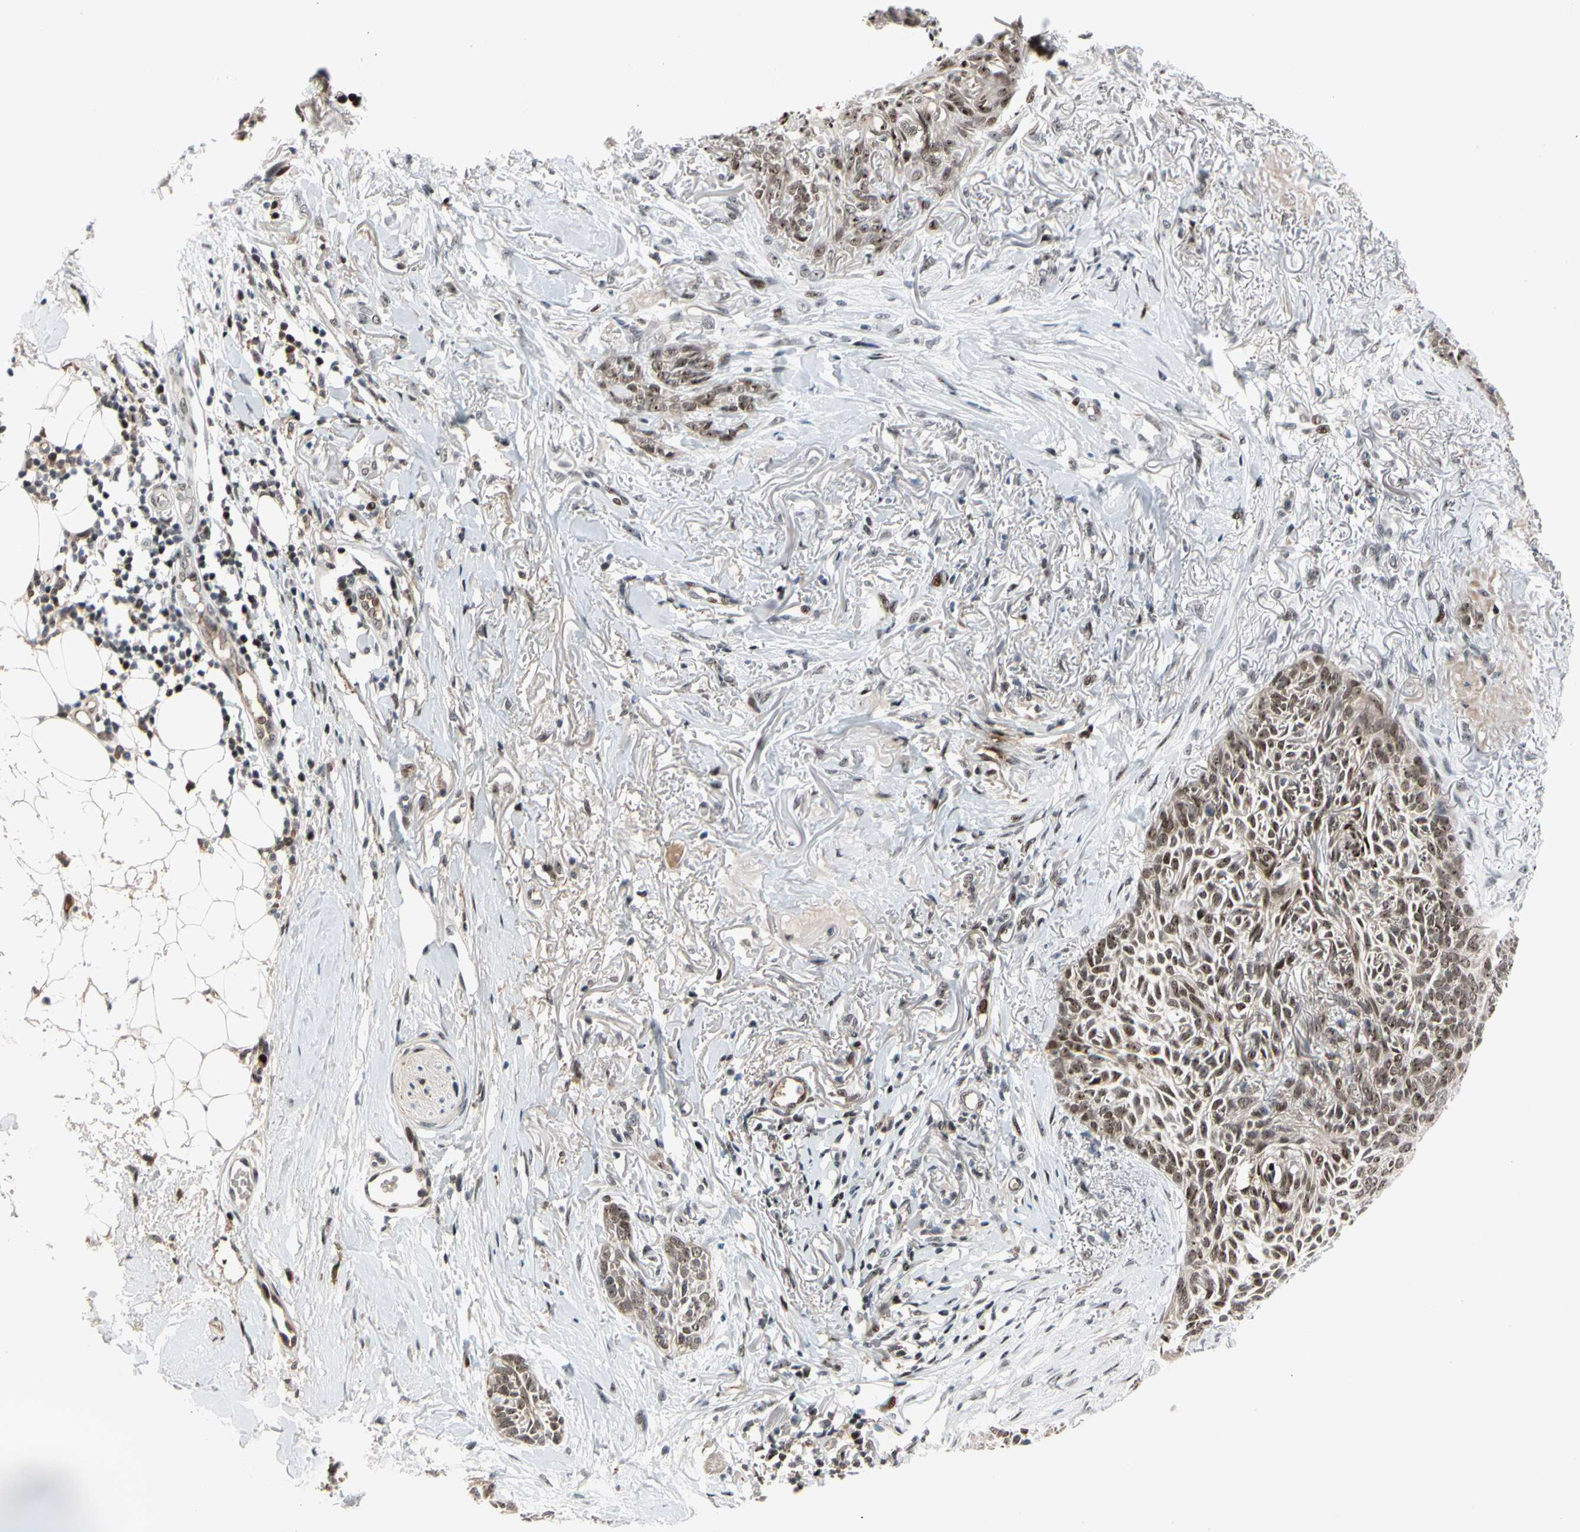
{"staining": {"intensity": "moderate", "quantity": ">75%", "location": "nuclear"}, "tissue": "skin cancer", "cell_type": "Tumor cells", "image_type": "cancer", "snomed": [{"axis": "morphology", "description": "Basal cell carcinoma"}, {"axis": "topography", "description": "Skin"}], "caption": "This is an image of IHC staining of skin cancer (basal cell carcinoma), which shows moderate positivity in the nuclear of tumor cells.", "gene": "FOXO3", "patient": {"sex": "female", "age": 84}}